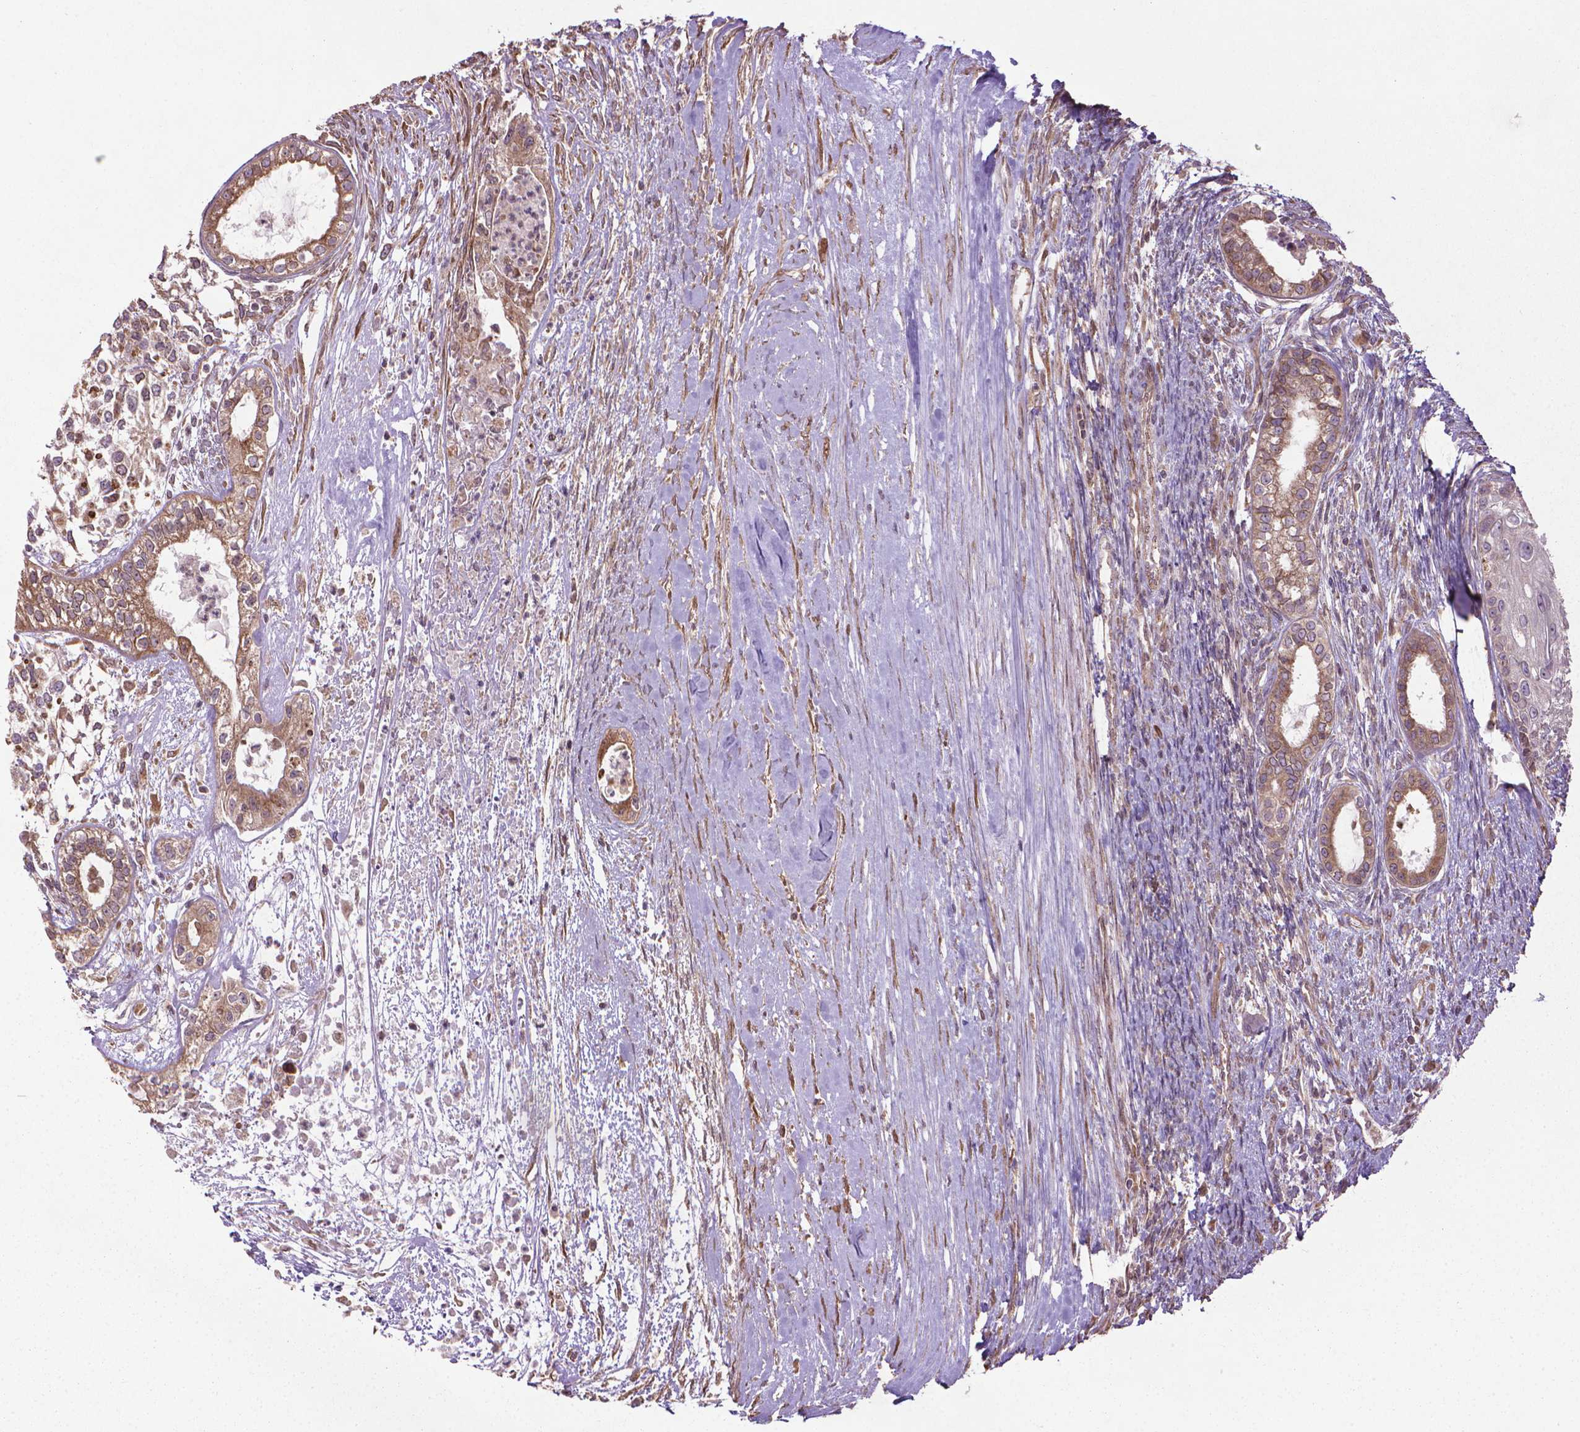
{"staining": {"intensity": "moderate", "quantity": ">75%", "location": "cytoplasmic/membranous"}, "tissue": "testis cancer", "cell_type": "Tumor cells", "image_type": "cancer", "snomed": [{"axis": "morphology", "description": "Carcinoma, Embryonal, NOS"}, {"axis": "topography", "description": "Testis"}], "caption": "This image shows IHC staining of human testis embryonal carcinoma, with medium moderate cytoplasmic/membranous staining in approximately >75% of tumor cells.", "gene": "GAS1", "patient": {"sex": "male", "age": 37}}